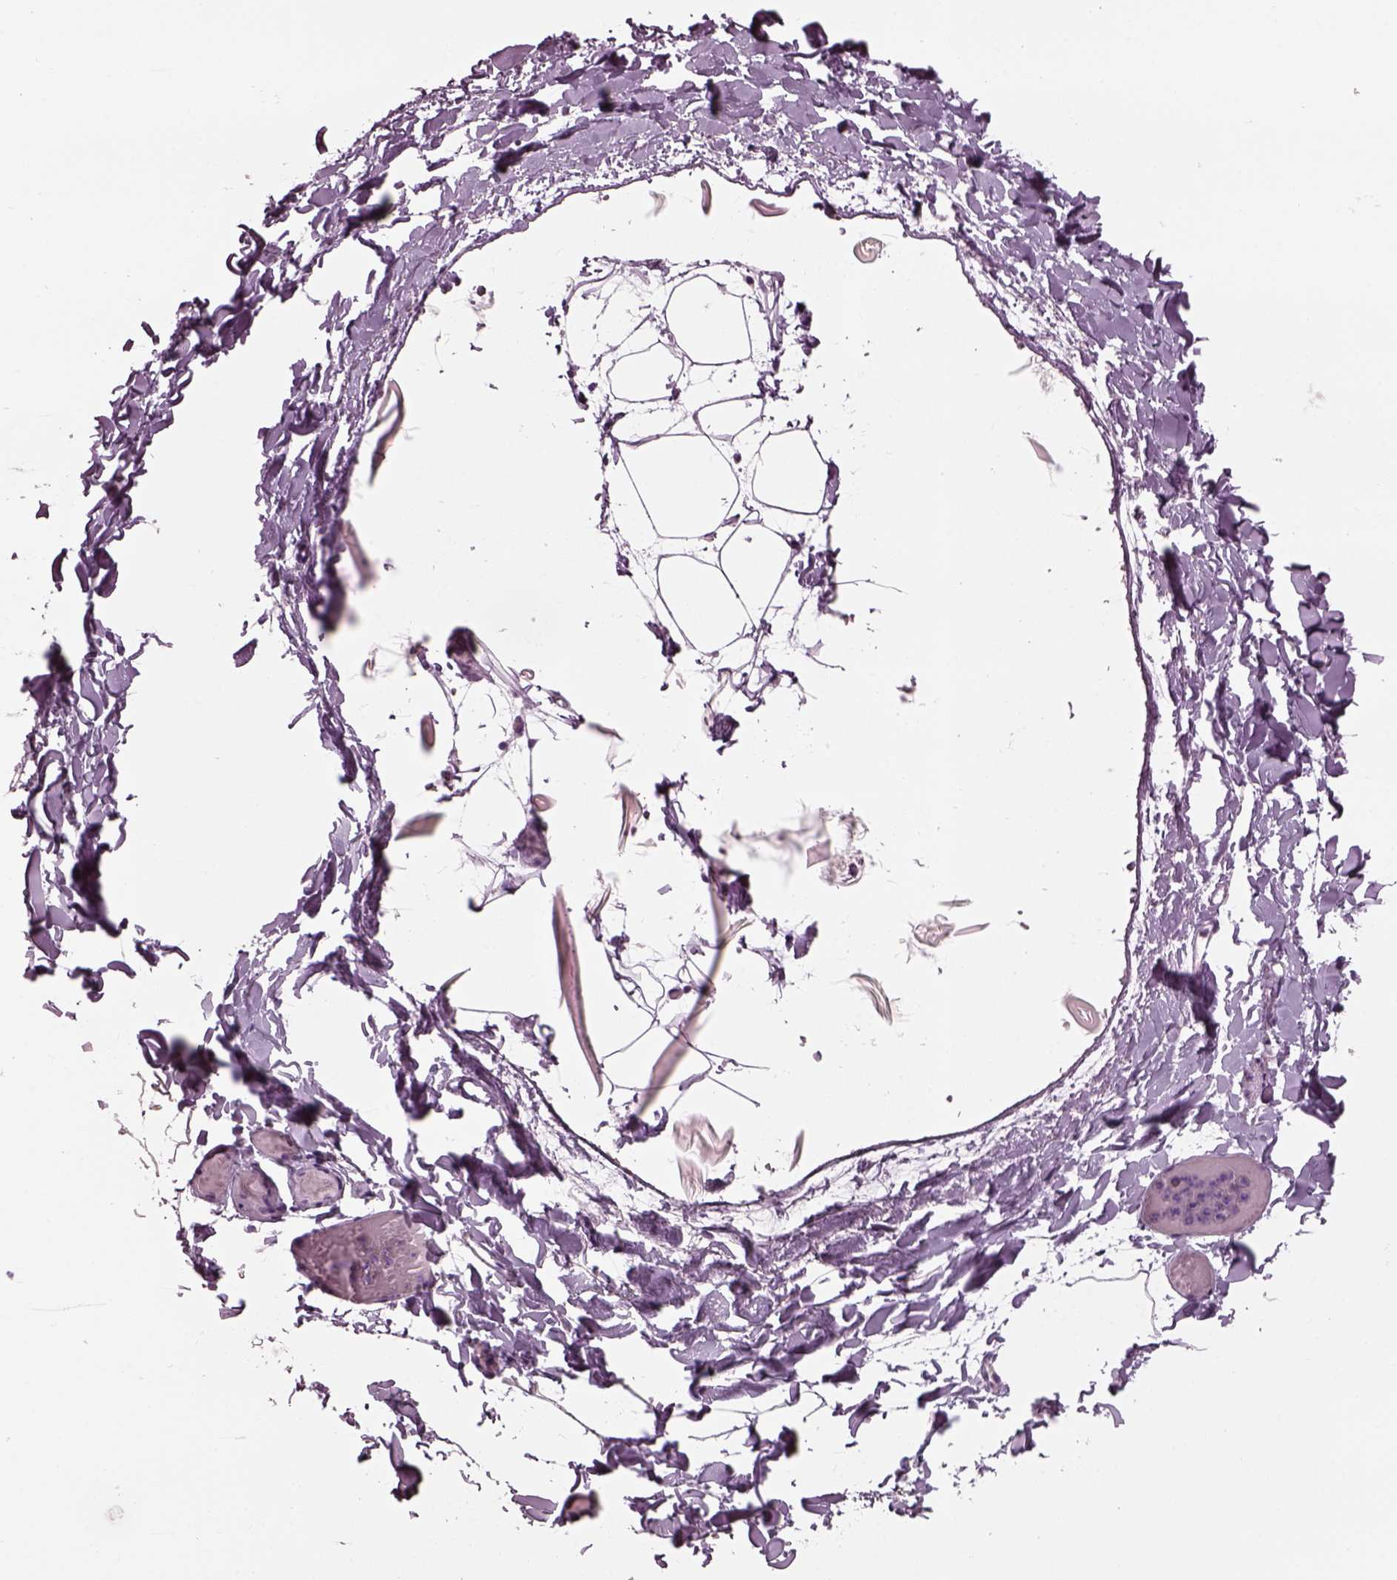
{"staining": {"intensity": "negative", "quantity": "none", "location": "none"}, "tissue": "adipose tissue", "cell_type": "Adipocytes", "image_type": "normal", "snomed": [{"axis": "morphology", "description": "Normal tissue, NOS"}, {"axis": "topography", "description": "Gallbladder"}, {"axis": "topography", "description": "Peripheral nerve tissue"}], "caption": "Immunohistochemistry (IHC) micrograph of normal adipose tissue: human adipose tissue stained with DAB reveals no significant protein positivity in adipocytes.", "gene": "TPPP2", "patient": {"sex": "female", "age": 45}}